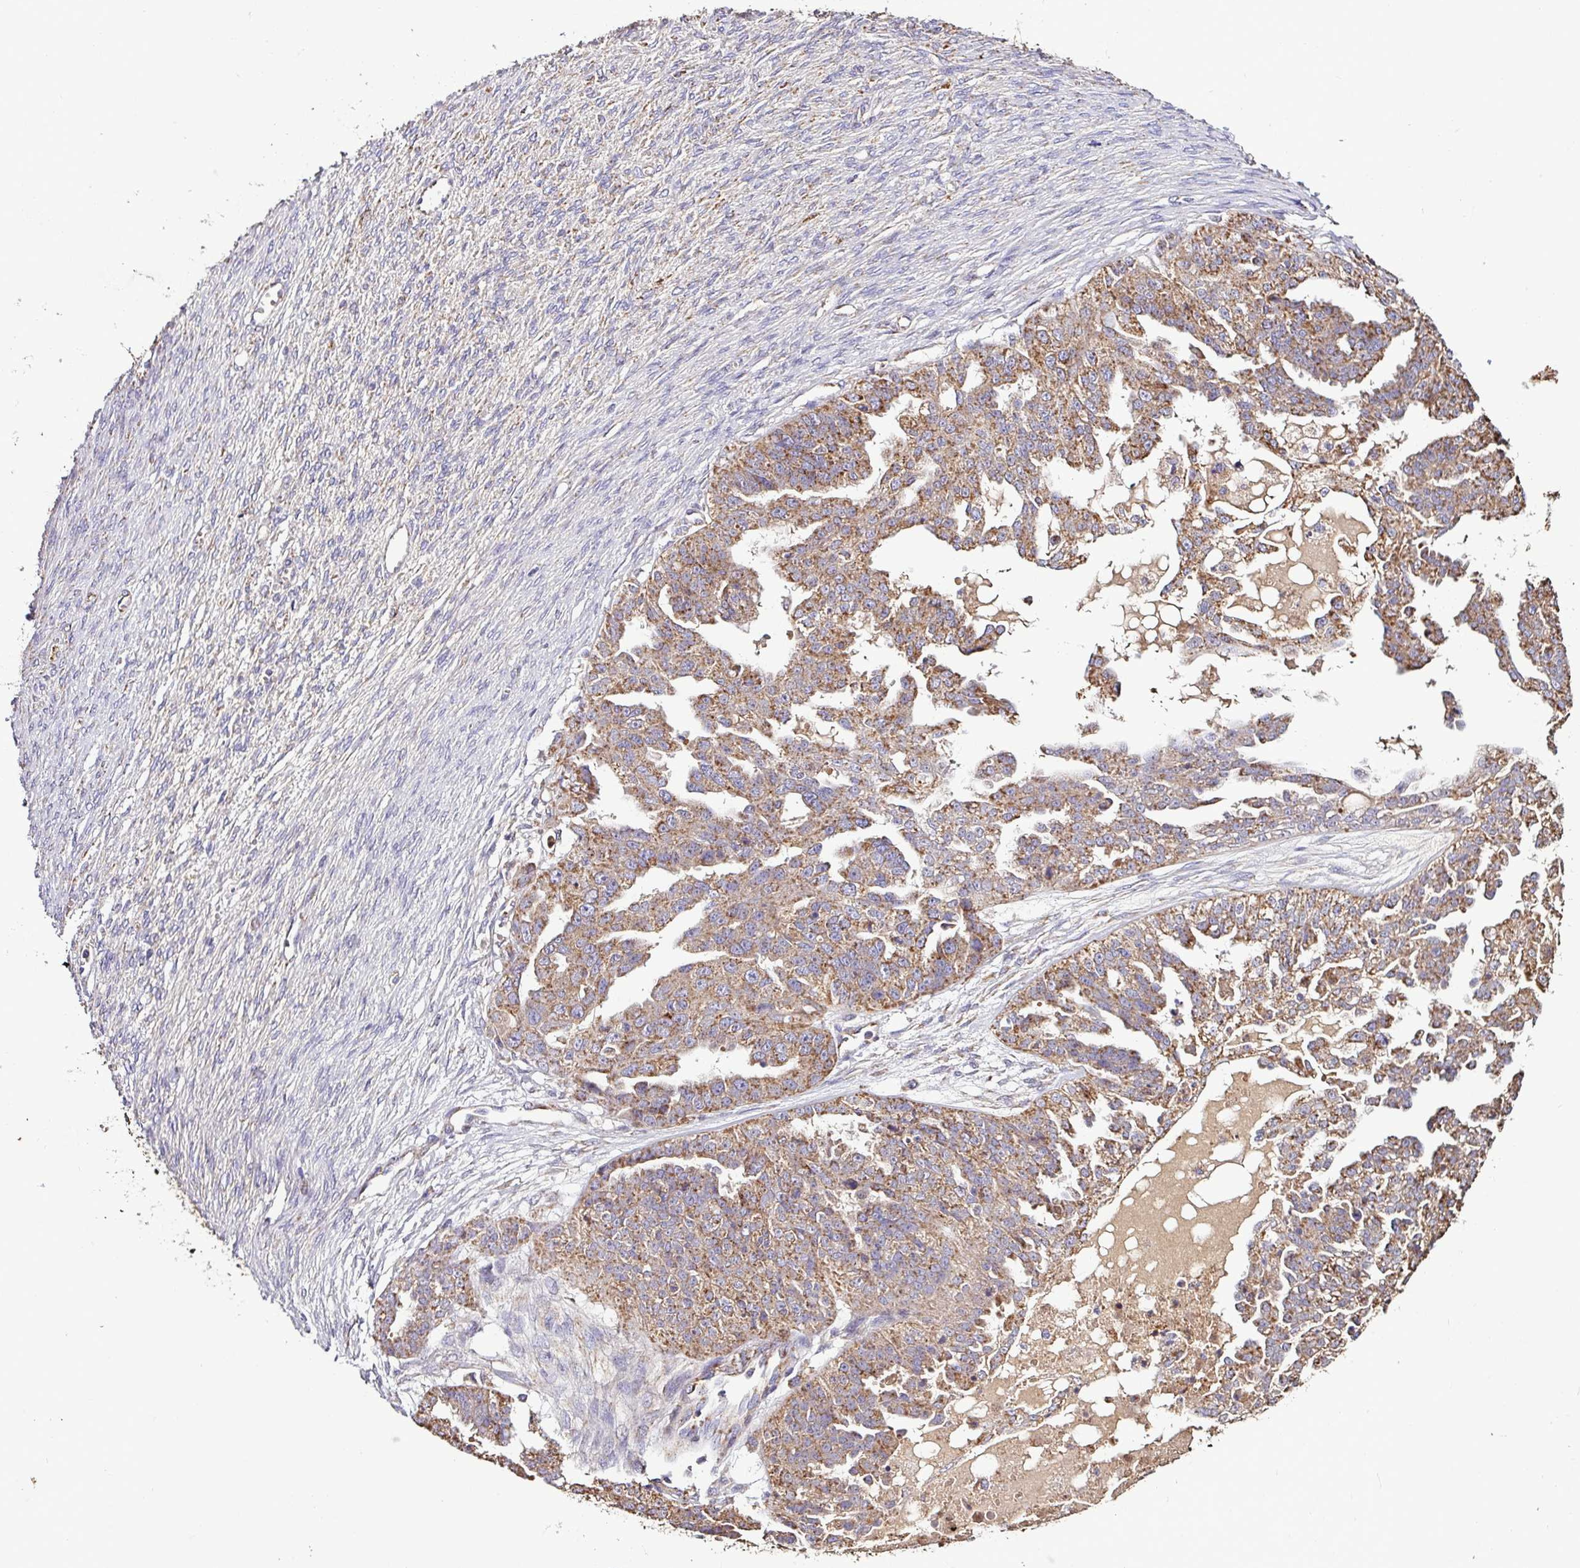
{"staining": {"intensity": "moderate", "quantity": ">75%", "location": "cytoplasmic/membranous"}, "tissue": "ovarian cancer", "cell_type": "Tumor cells", "image_type": "cancer", "snomed": [{"axis": "morphology", "description": "Cystadenocarcinoma, serous, NOS"}, {"axis": "topography", "description": "Ovary"}], "caption": "Tumor cells show medium levels of moderate cytoplasmic/membranous expression in about >75% of cells in human ovarian cancer (serous cystadenocarcinoma).", "gene": "CPD", "patient": {"sex": "female", "age": 58}}